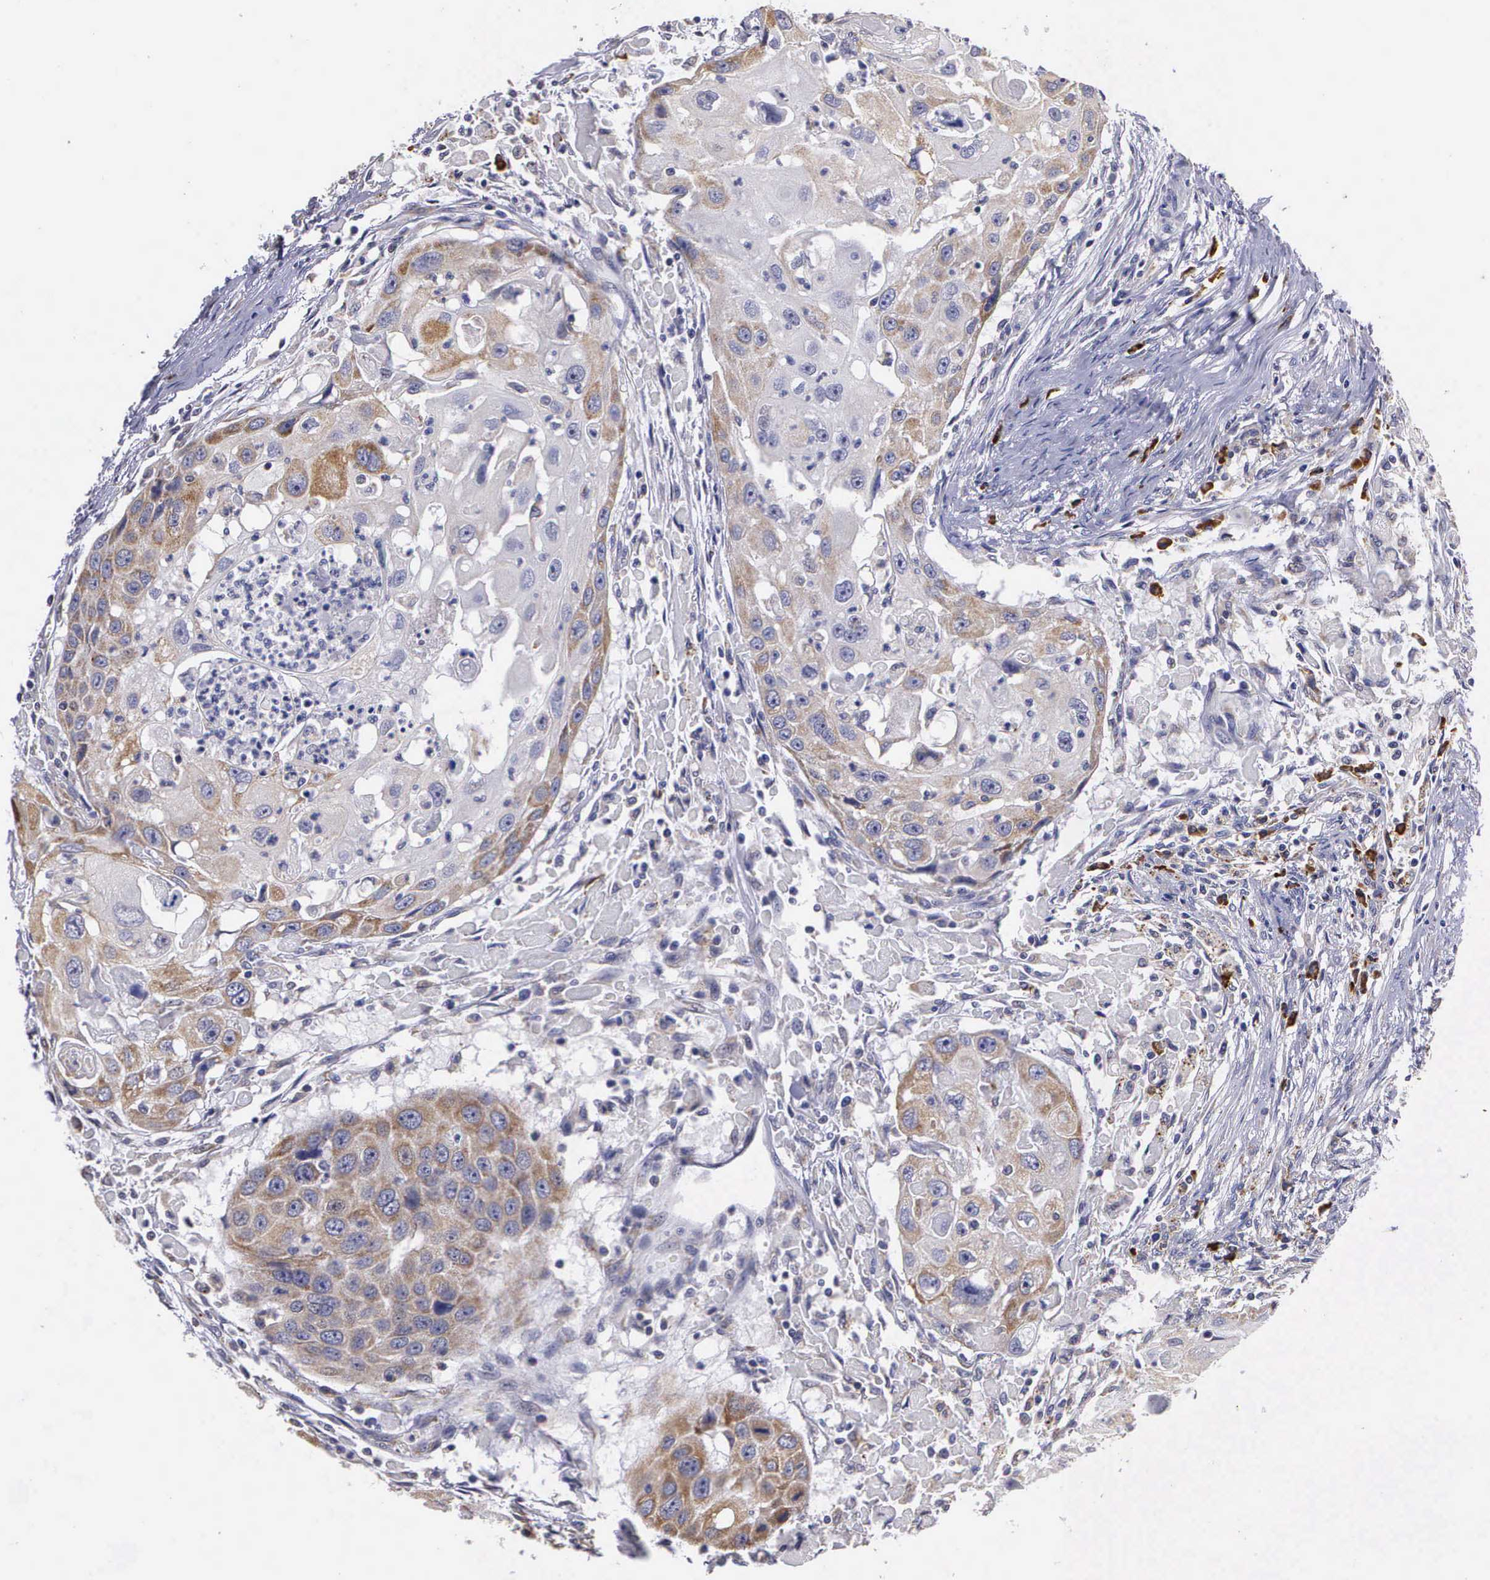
{"staining": {"intensity": "moderate", "quantity": "25%-75%", "location": "cytoplasmic/membranous"}, "tissue": "head and neck cancer", "cell_type": "Tumor cells", "image_type": "cancer", "snomed": [{"axis": "morphology", "description": "Squamous cell carcinoma, NOS"}, {"axis": "topography", "description": "Head-Neck"}], "caption": "Human squamous cell carcinoma (head and neck) stained with a protein marker demonstrates moderate staining in tumor cells.", "gene": "CRELD2", "patient": {"sex": "male", "age": 64}}